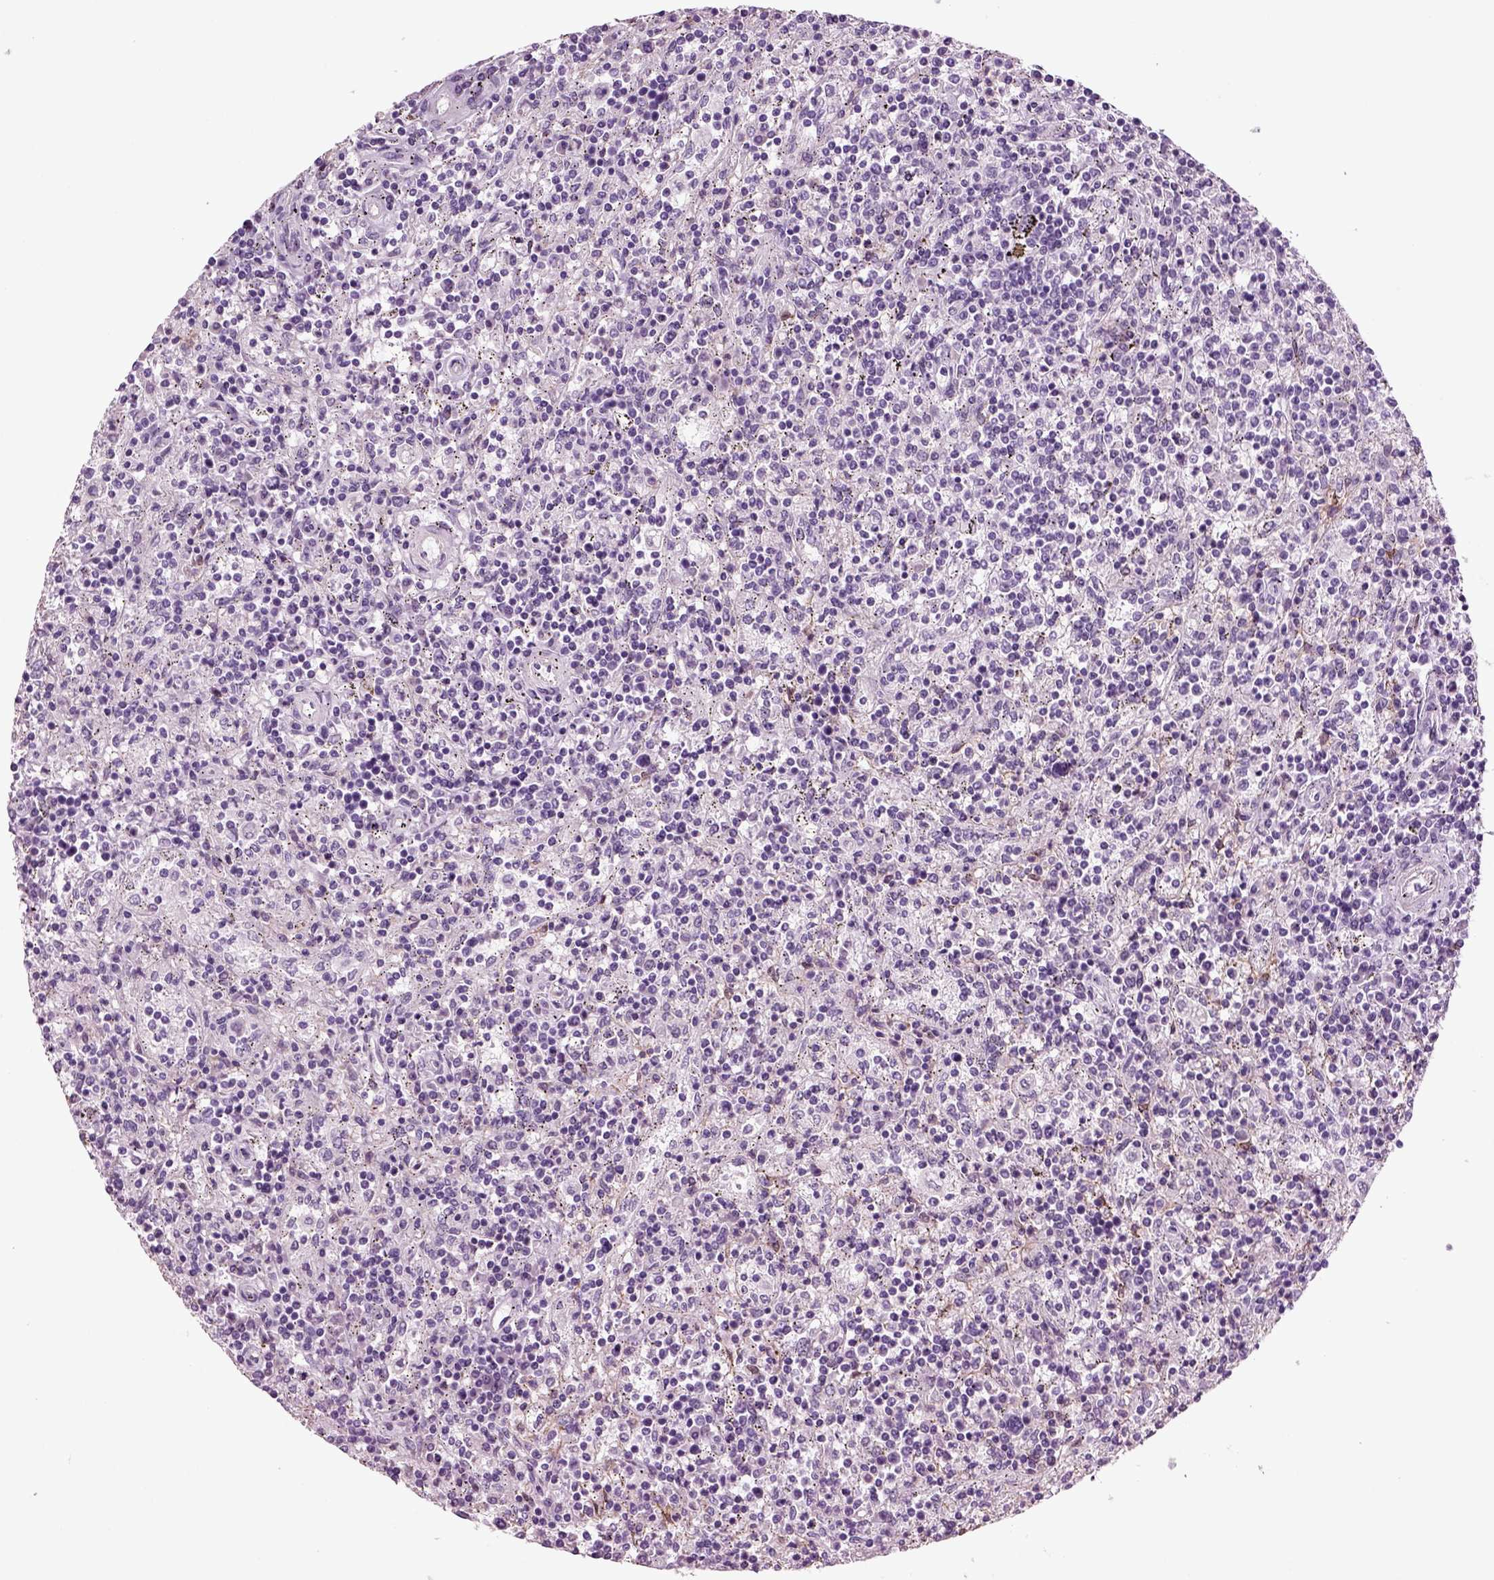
{"staining": {"intensity": "negative", "quantity": "none", "location": "none"}, "tissue": "lymphoma", "cell_type": "Tumor cells", "image_type": "cancer", "snomed": [{"axis": "morphology", "description": "Malignant lymphoma, non-Hodgkin's type, Low grade"}, {"axis": "topography", "description": "Spleen"}], "caption": "This is an immunohistochemistry image of human low-grade malignant lymphoma, non-Hodgkin's type. There is no positivity in tumor cells.", "gene": "CRABP1", "patient": {"sex": "male", "age": 62}}